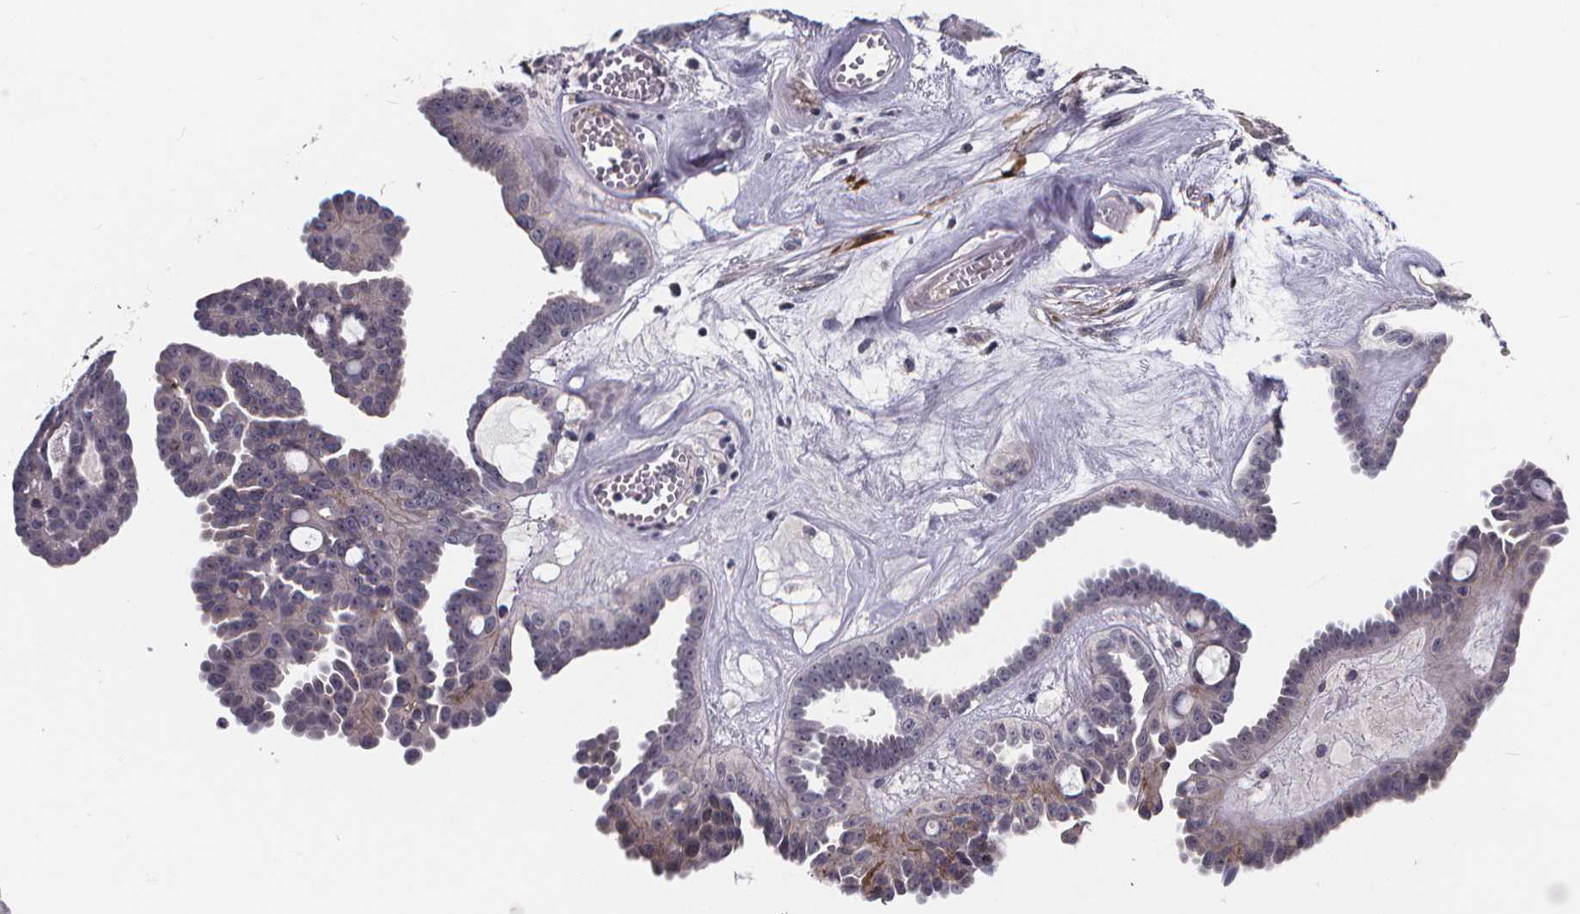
{"staining": {"intensity": "negative", "quantity": "none", "location": "none"}, "tissue": "ovarian cancer", "cell_type": "Tumor cells", "image_type": "cancer", "snomed": [{"axis": "morphology", "description": "Cystadenocarcinoma, serous, NOS"}, {"axis": "topography", "description": "Ovary"}], "caption": "Immunohistochemistry (IHC) of ovarian serous cystadenocarcinoma reveals no staining in tumor cells.", "gene": "FBXW2", "patient": {"sex": "female", "age": 71}}